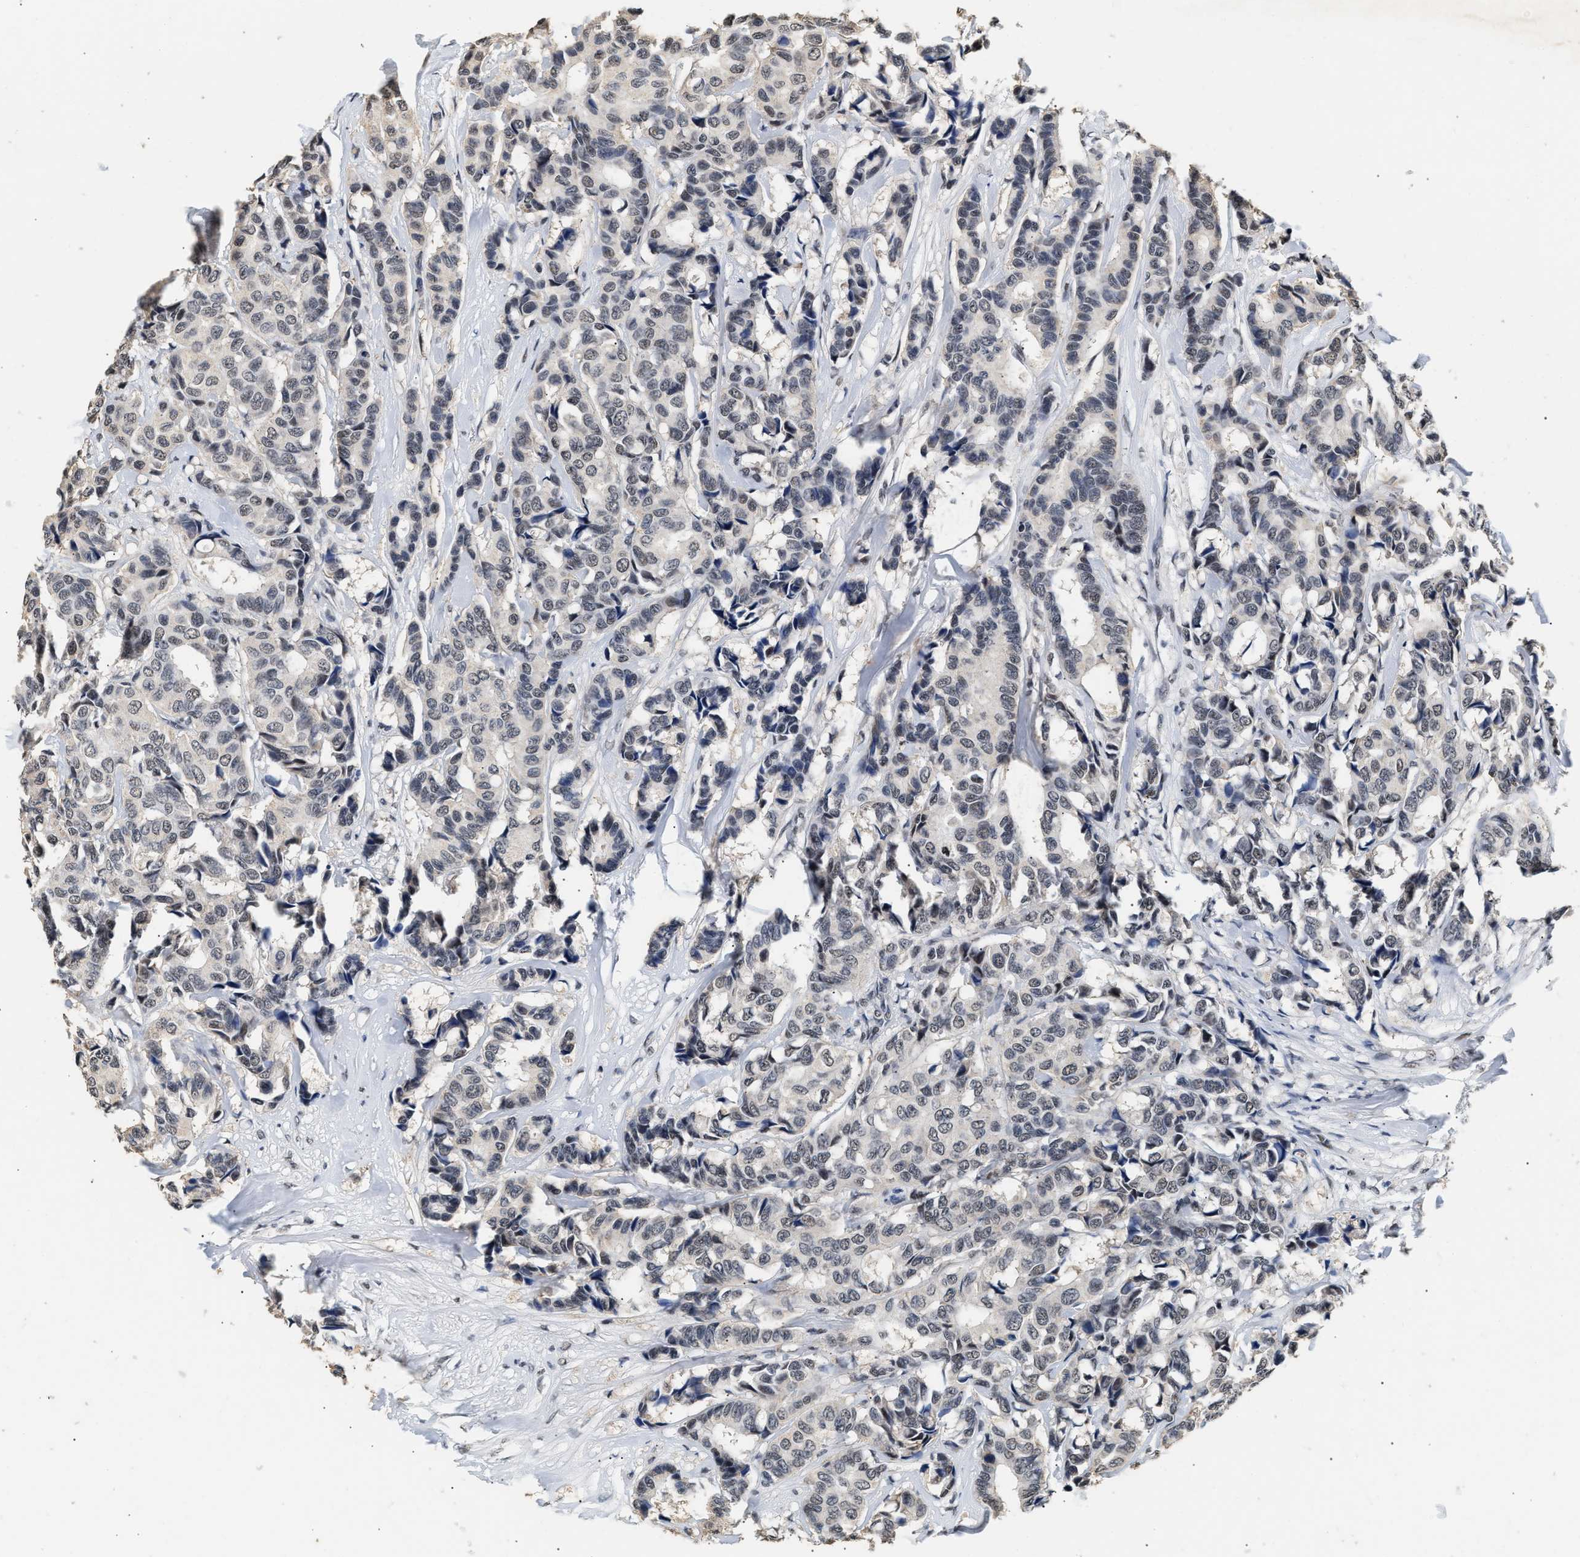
{"staining": {"intensity": "negative", "quantity": "none", "location": "none"}, "tissue": "breast cancer", "cell_type": "Tumor cells", "image_type": "cancer", "snomed": [{"axis": "morphology", "description": "Duct carcinoma"}, {"axis": "topography", "description": "Breast"}], "caption": "This is a histopathology image of immunohistochemistry staining of breast cancer, which shows no staining in tumor cells.", "gene": "THOC1", "patient": {"sex": "female", "age": 87}}